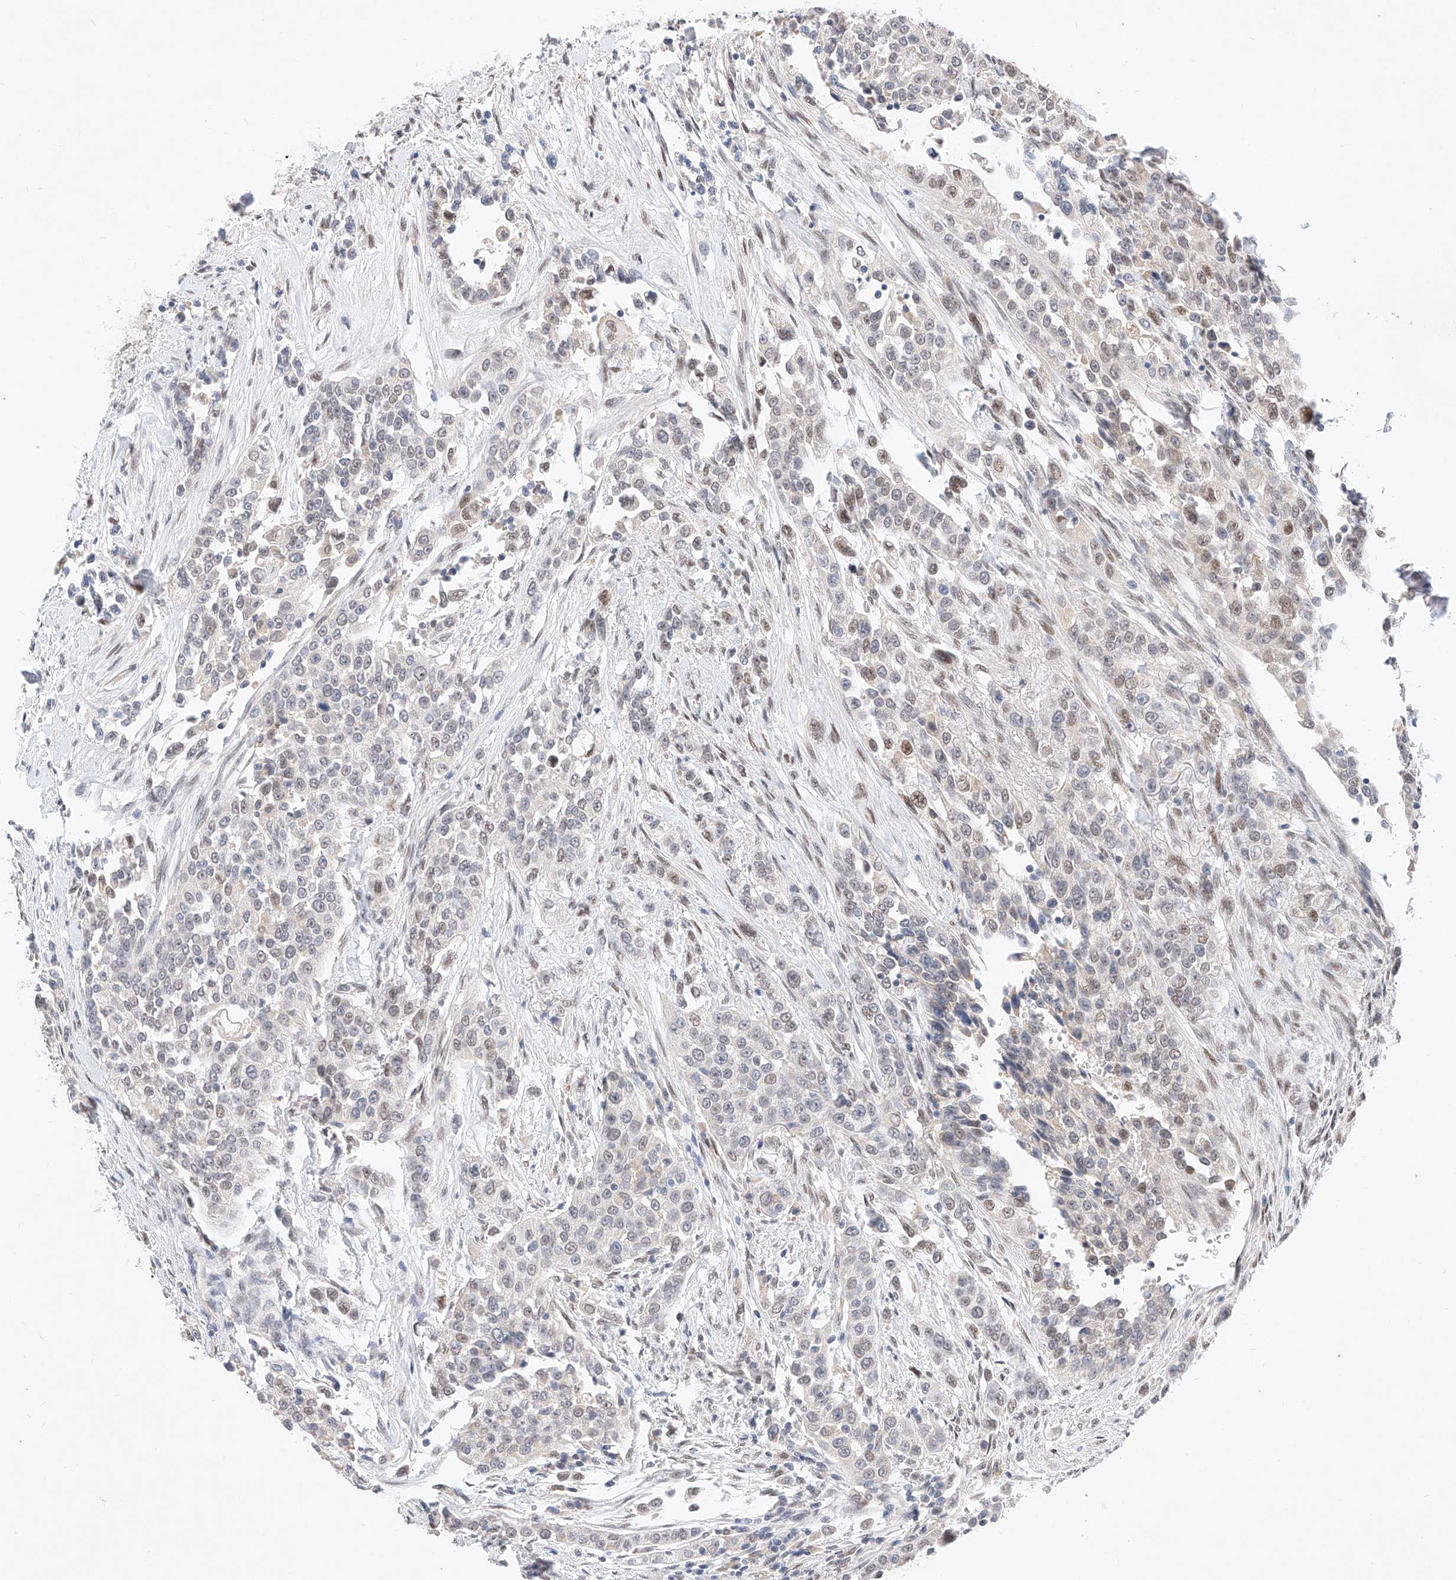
{"staining": {"intensity": "weak", "quantity": "<25%", "location": "nuclear"}, "tissue": "urothelial cancer", "cell_type": "Tumor cells", "image_type": "cancer", "snomed": [{"axis": "morphology", "description": "Urothelial carcinoma, High grade"}, {"axis": "topography", "description": "Urinary bladder"}], "caption": "A high-resolution photomicrograph shows immunohistochemistry staining of high-grade urothelial carcinoma, which exhibits no significant staining in tumor cells.", "gene": "KCNJ1", "patient": {"sex": "female", "age": 80}}